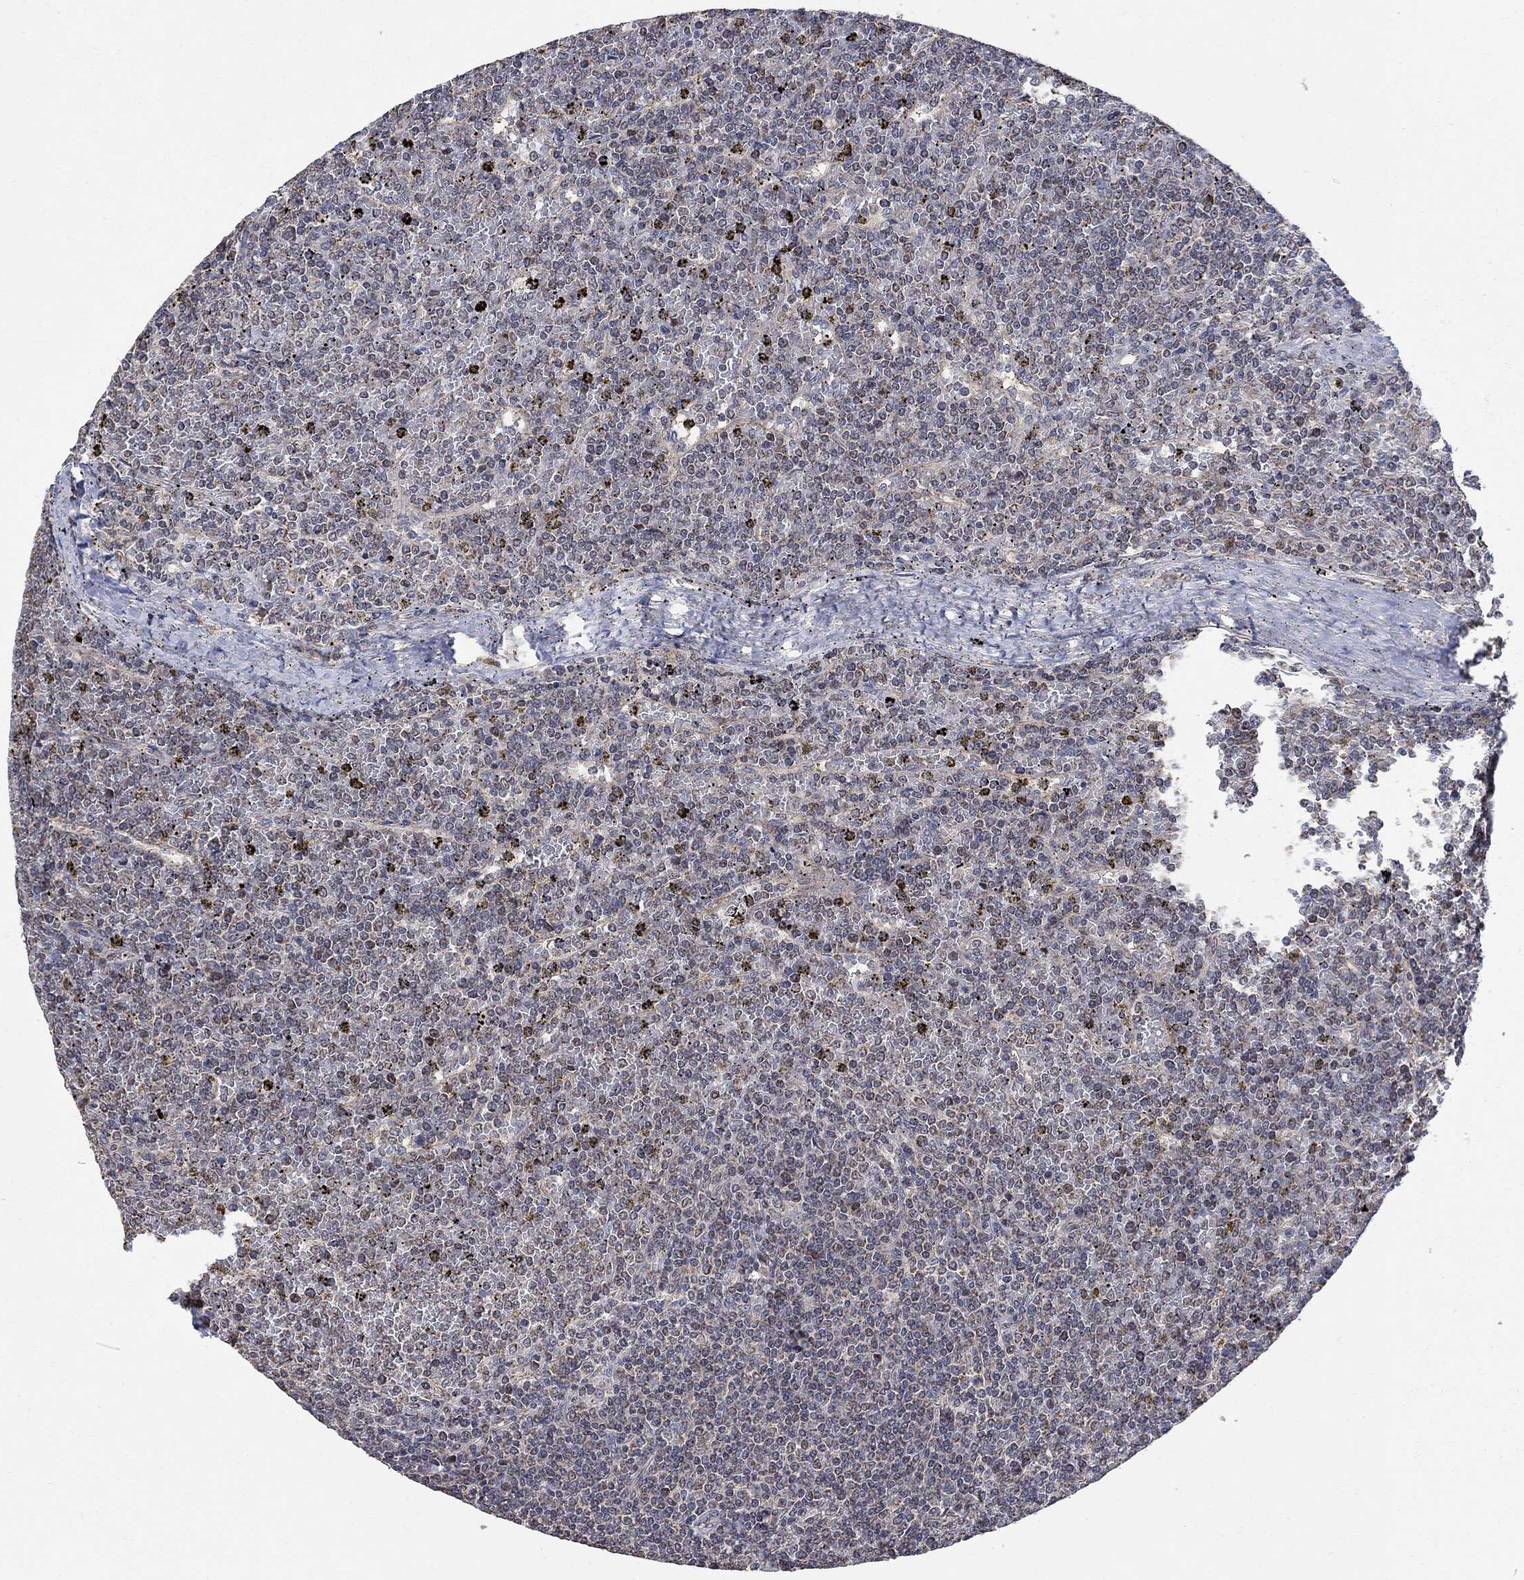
{"staining": {"intensity": "negative", "quantity": "none", "location": "none"}, "tissue": "lymphoma", "cell_type": "Tumor cells", "image_type": "cancer", "snomed": [{"axis": "morphology", "description": "Malignant lymphoma, non-Hodgkin's type, Low grade"}, {"axis": "topography", "description": "Spleen"}], "caption": "The immunohistochemistry (IHC) micrograph has no significant staining in tumor cells of malignant lymphoma, non-Hodgkin's type (low-grade) tissue. (DAB IHC with hematoxylin counter stain).", "gene": "ANKRA2", "patient": {"sex": "female", "age": 19}}